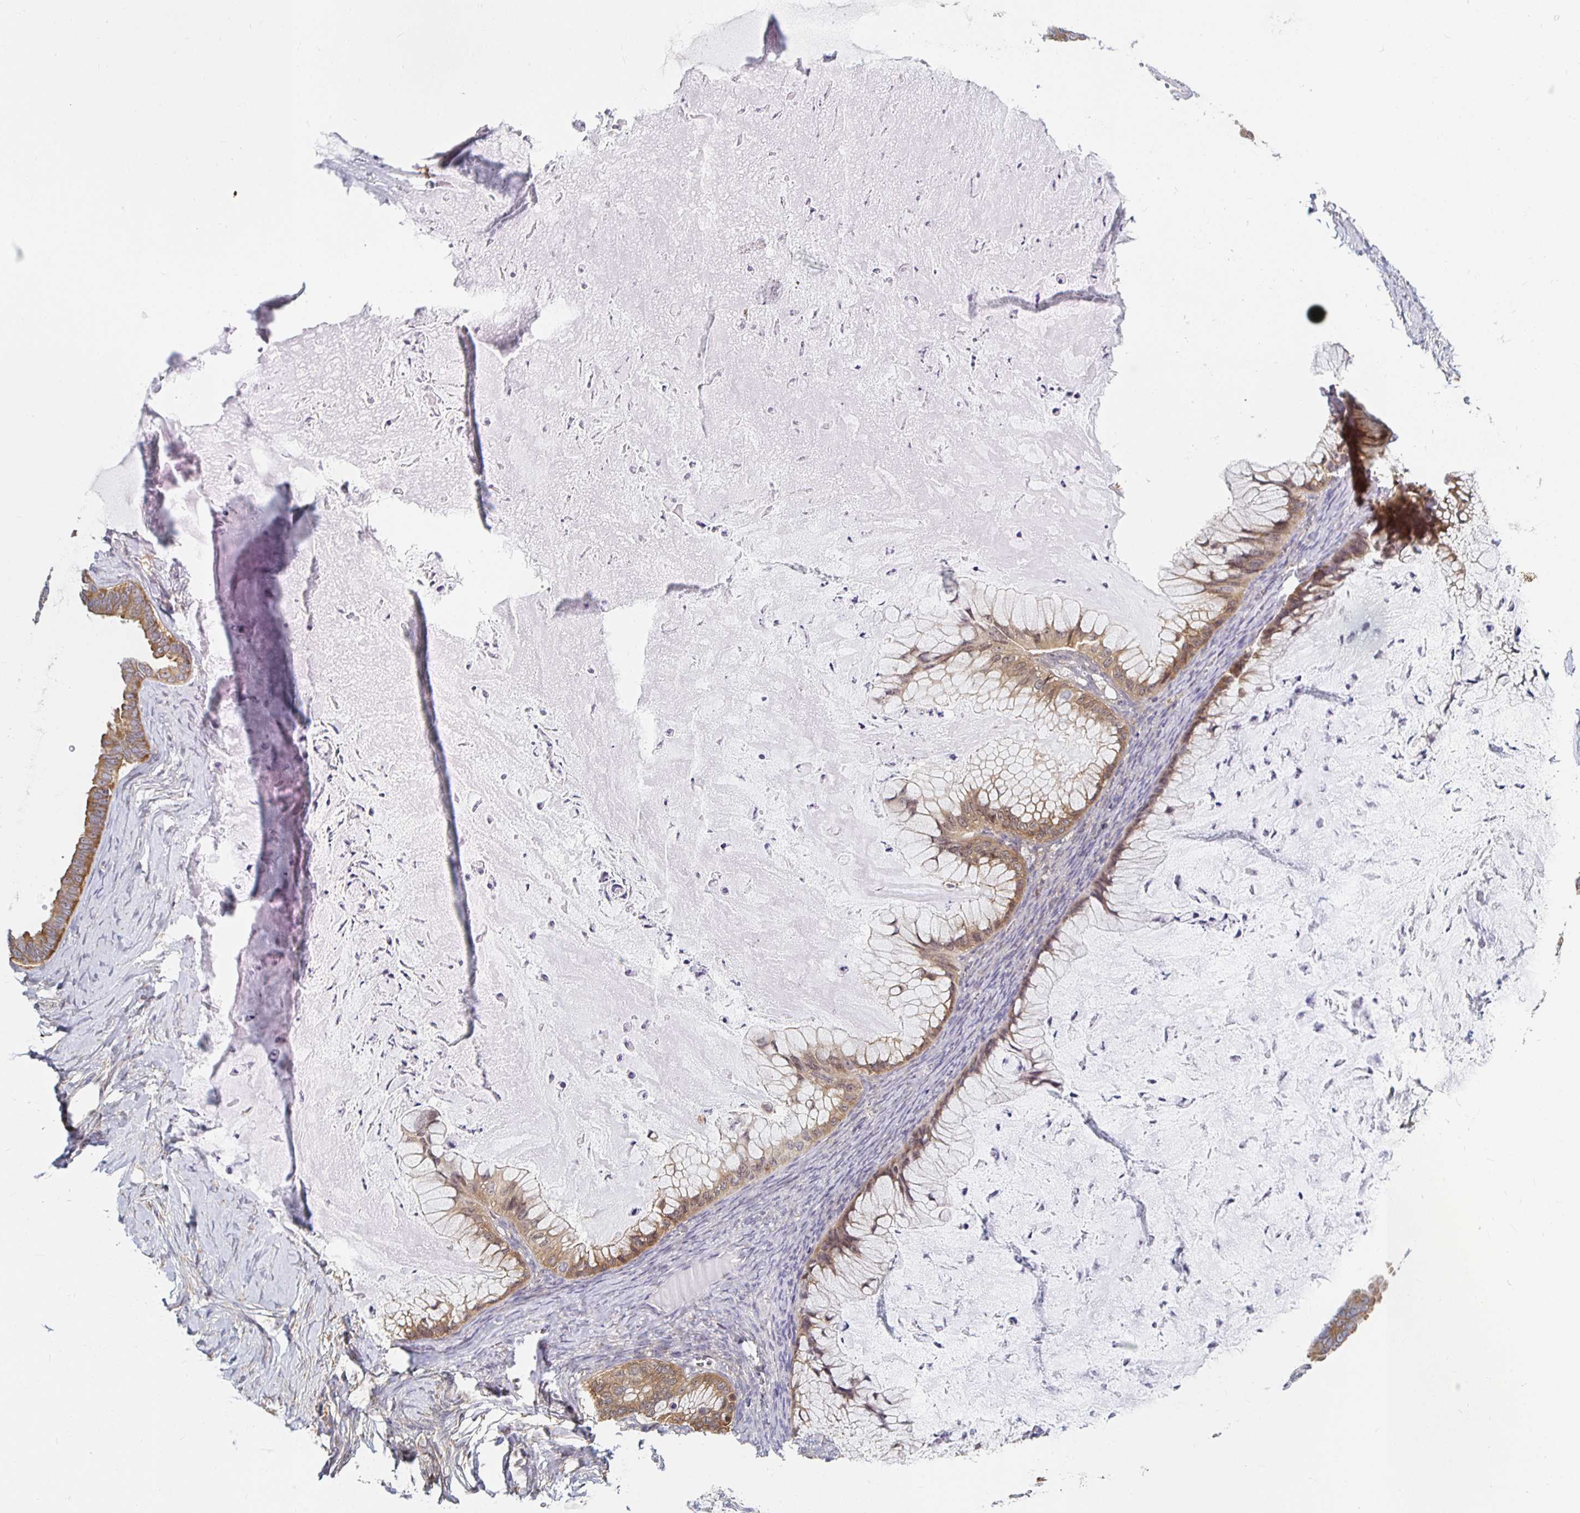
{"staining": {"intensity": "moderate", "quantity": ">75%", "location": "cytoplasmic/membranous"}, "tissue": "ovarian cancer", "cell_type": "Tumor cells", "image_type": "cancer", "snomed": [{"axis": "morphology", "description": "Cystadenocarcinoma, mucinous, NOS"}, {"axis": "topography", "description": "Ovary"}], "caption": "A medium amount of moderate cytoplasmic/membranous staining is present in approximately >75% of tumor cells in ovarian cancer tissue.", "gene": "PDAP1", "patient": {"sex": "female", "age": 72}}